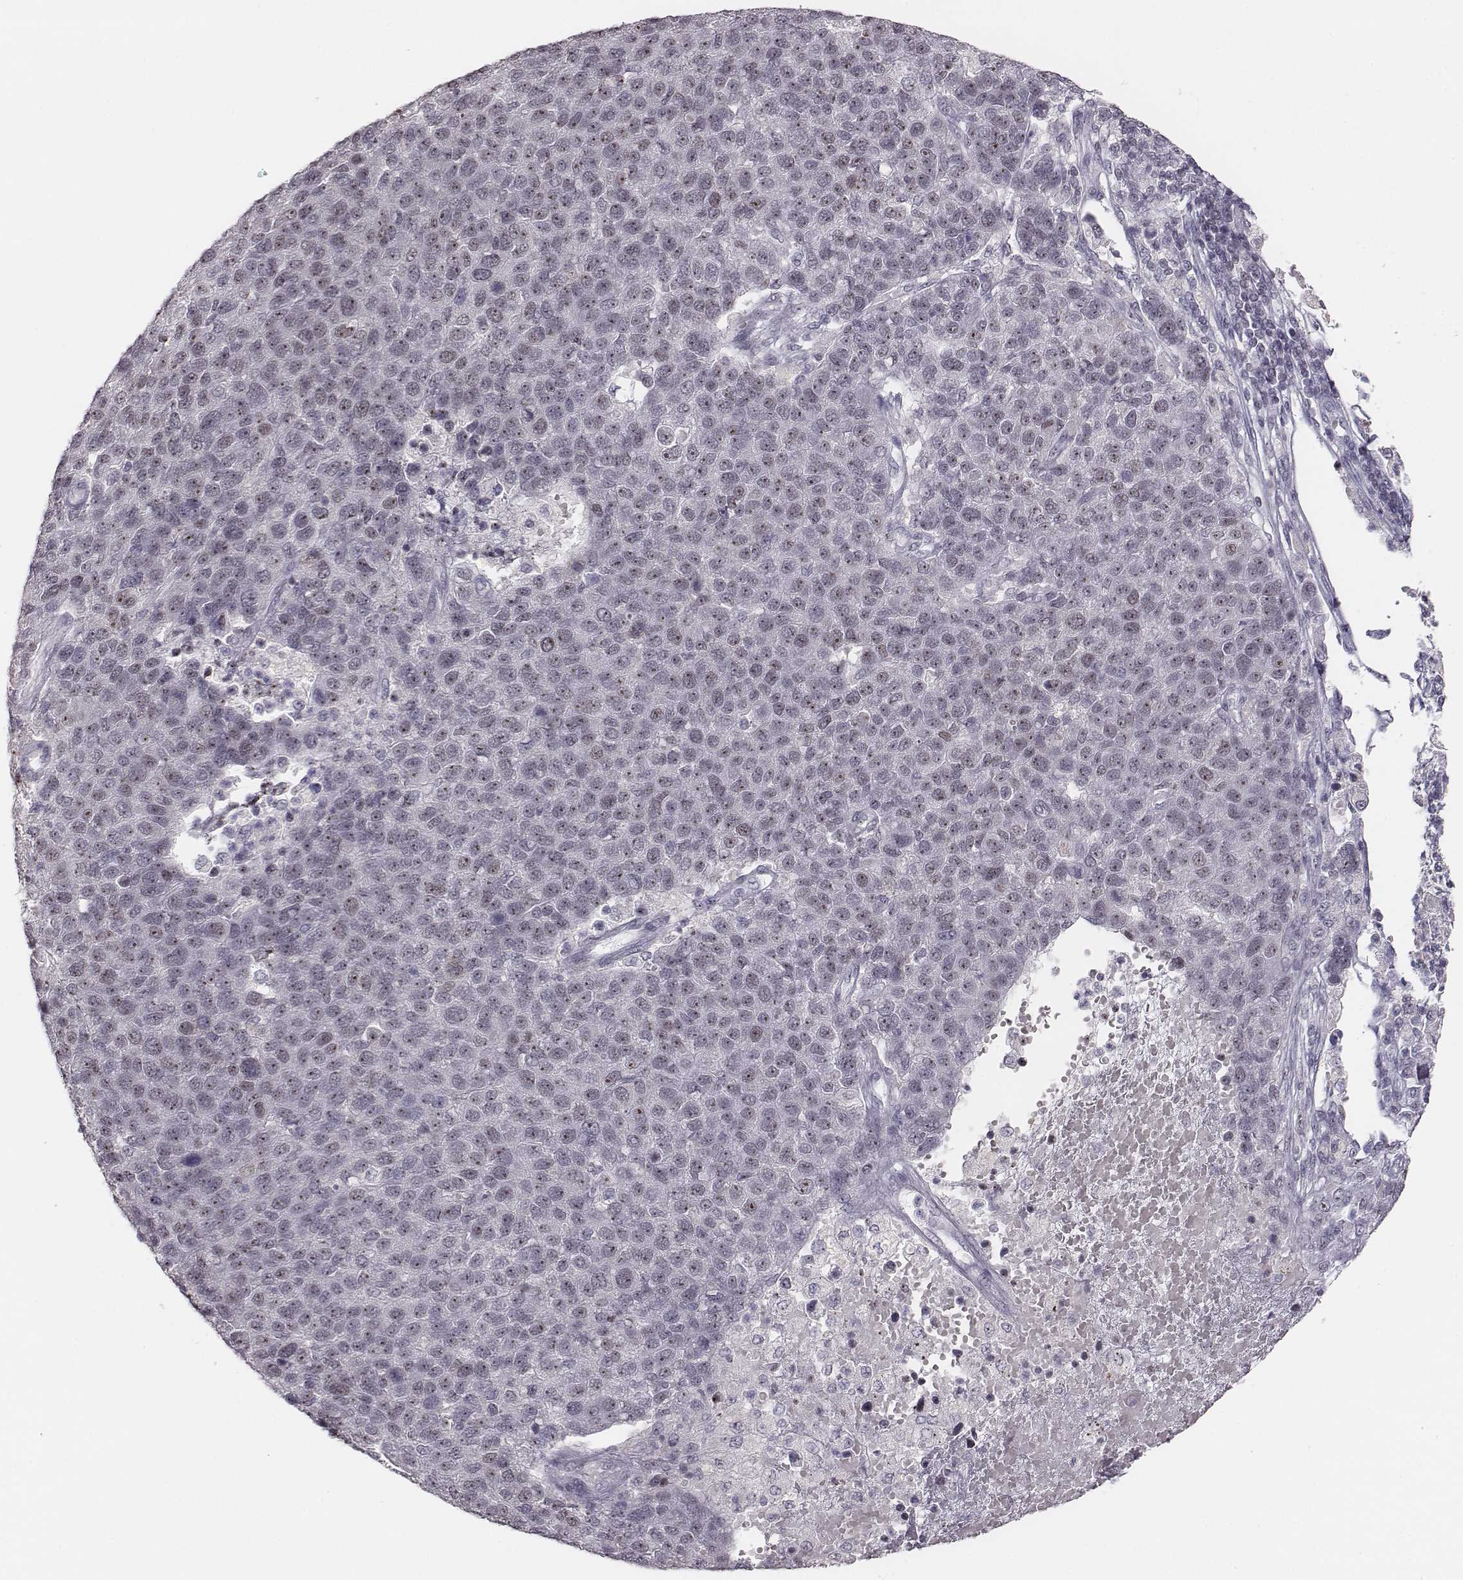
{"staining": {"intensity": "strong", "quantity": "25%-75%", "location": "nuclear"}, "tissue": "pancreatic cancer", "cell_type": "Tumor cells", "image_type": "cancer", "snomed": [{"axis": "morphology", "description": "Adenocarcinoma, NOS"}, {"axis": "topography", "description": "Pancreas"}], "caption": "A high amount of strong nuclear positivity is appreciated in approximately 25%-75% of tumor cells in pancreatic adenocarcinoma tissue.", "gene": "NIFK", "patient": {"sex": "female", "age": 61}}